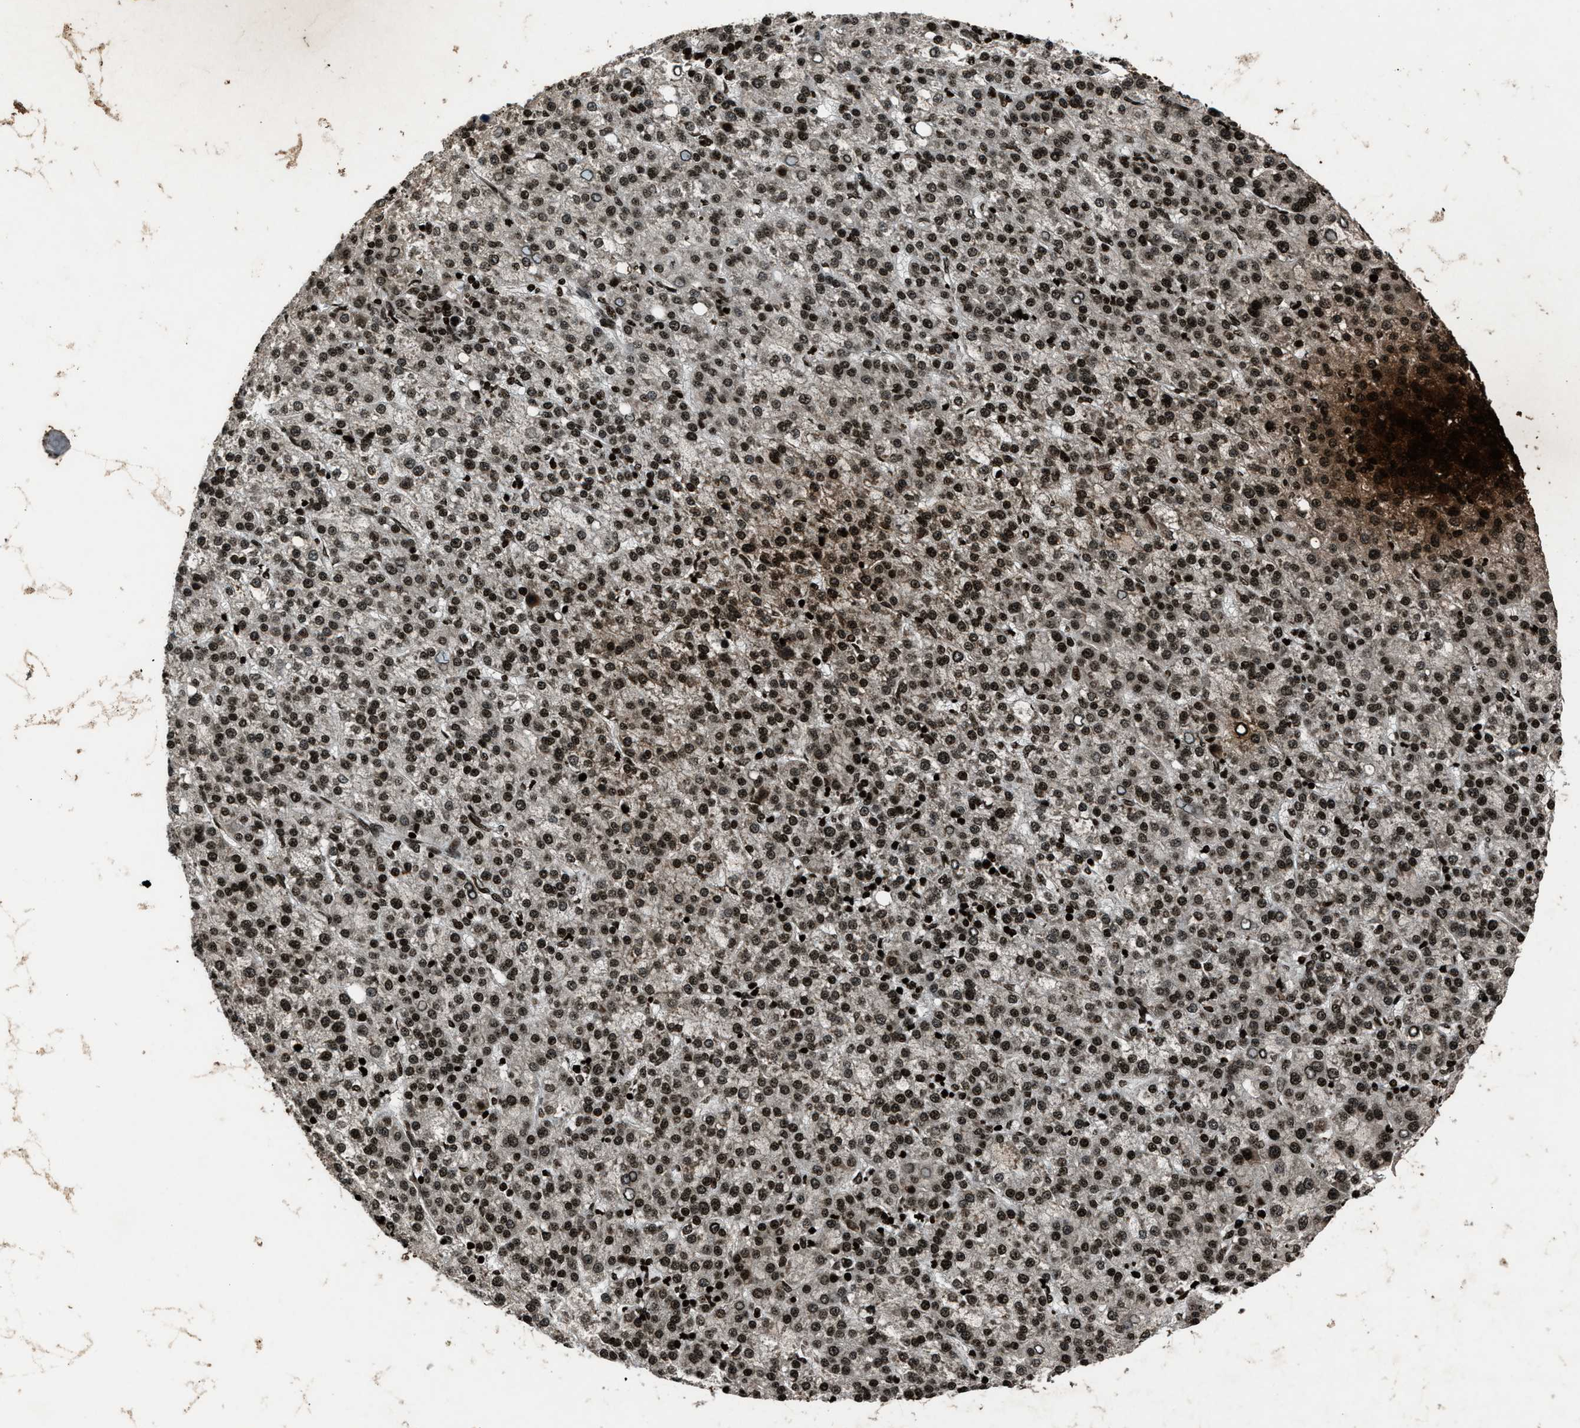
{"staining": {"intensity": "strong", "quantity": ">75%", "location": "nuclear"}, "tissue": "liver cancer", "cell_type": "Tumor cells", "image_type": "cancer", "snomed": [{"axis": "morphology", "description": "Carcinoma, Hepatocellular, NOS"}, {"axis": "topography", "description": "Liver"}], "caption": "Immunohistochemistry (DAB) staining of human liver hepatocellular carcinoma displays strong nuclear protein staining in approximately >75% of tumor cells.", "gene": "H4C1", "patient": {"sex": "female", "age": 58}}